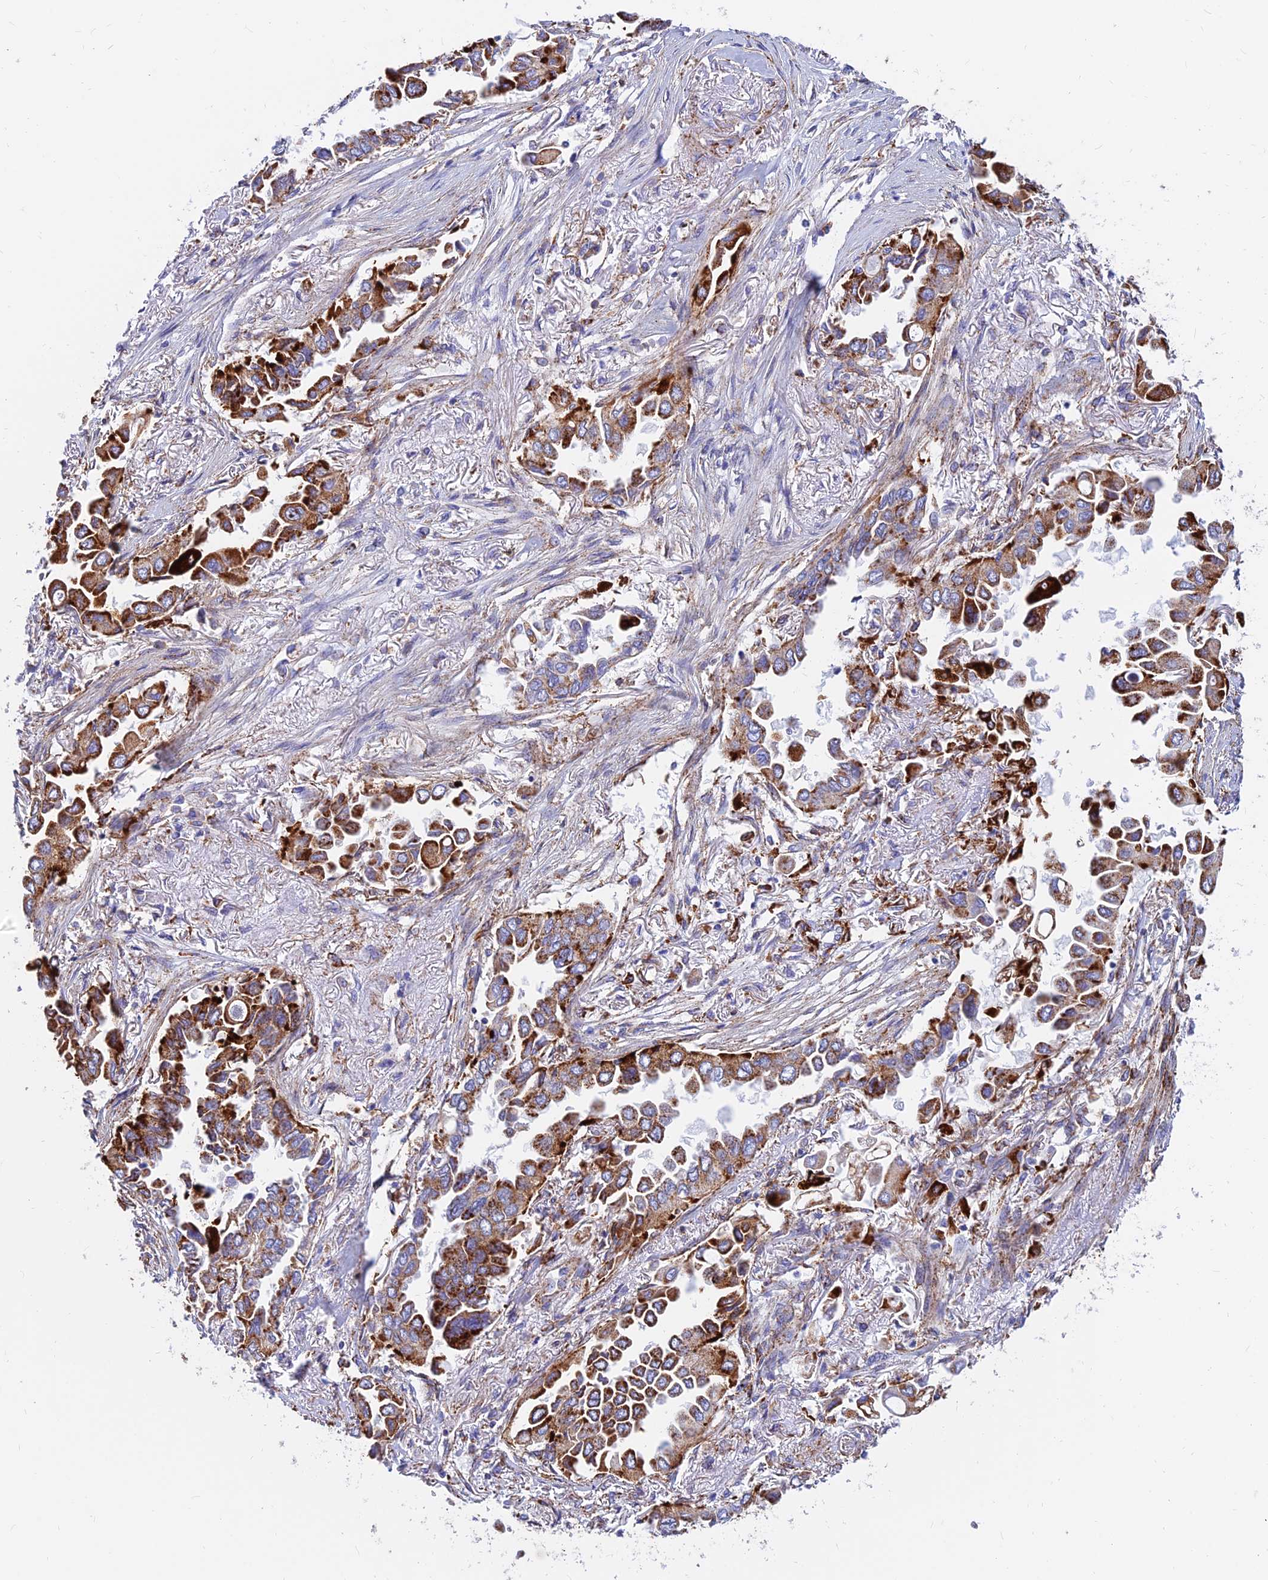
{"staining": {"intensity": "strong", "quantity": ">75%", "location": "cytoplasmic/membranous"}, "tissue": "lung cancer", "cell_type": "Tumor cells", "image_type": "cancer", "snomed": [{"axis": "morphology", "description": "Adenocarcinoma, NOS"}, {"axis": "topography", "description": "Lung"}], "caption": "Immunohistochemistry (IHC) (DAB) staining of lung cancer reveals strong cytoplasmic/membranous protein positivity in about >75% of tumor cells. (DAB (3,3'-diaminobenzidine) IHC, brown staining for protein, blue staining for nuclei).", "gene": "SPNS1", "patient": {"sex": "female", "age": 76}}